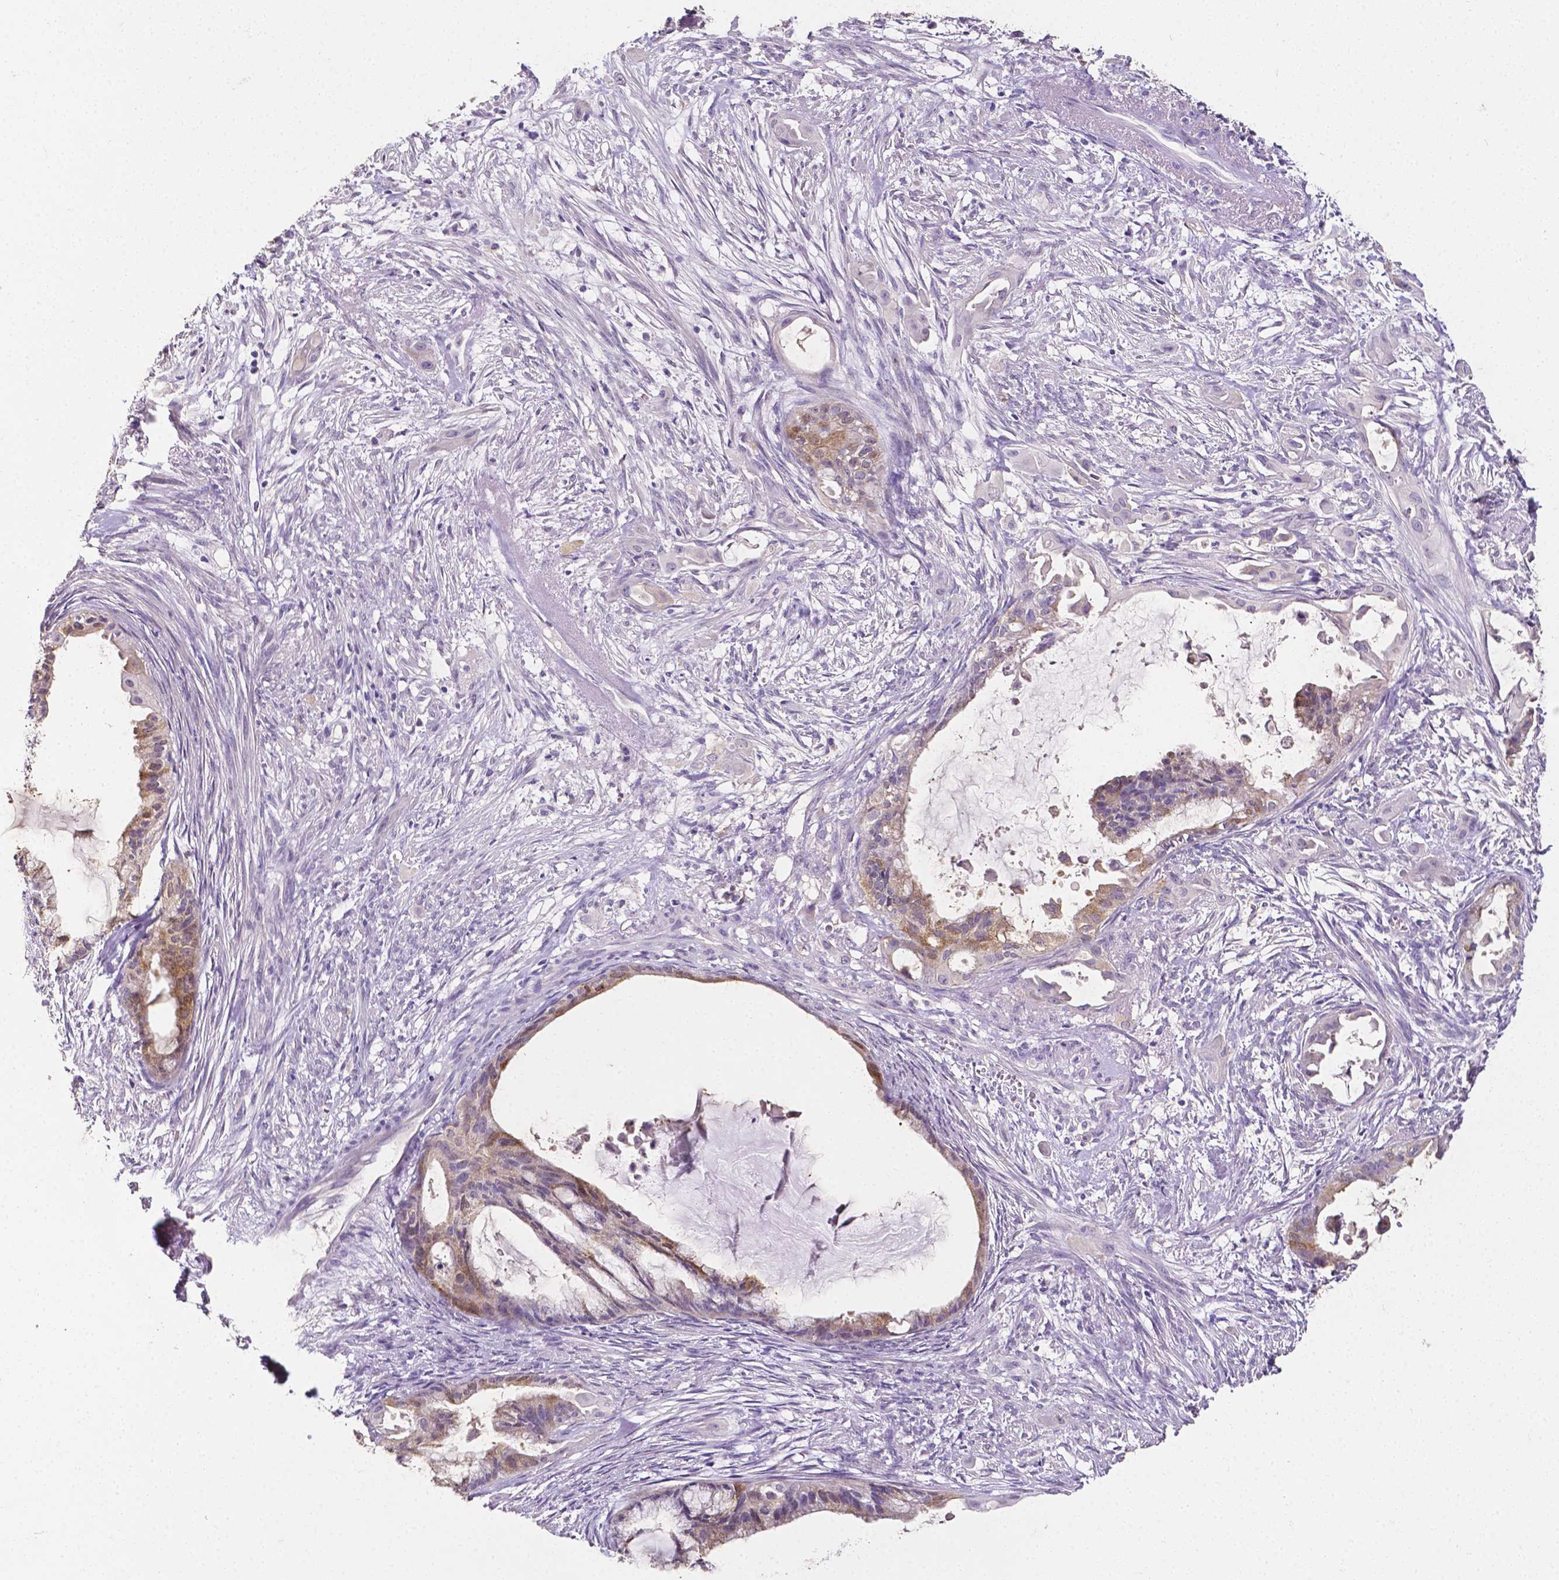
{"staining": {"intensity": "negative", "quantity": "none", "location": "none"}, "tissue": "endometrial cancer", "cell_type": "Tumor cells", "image_type": "cancer", "snomed": [{"axis": "morphology", "description": "Adenocarcinoma, NOS"}, {"axis": "topography", "description": "Endometrium"}], "caption": "Immunohistochemistry histopathology image of neoplastic tissue: adenocarcinoma (endometrial) stained with DAB reveals no significant protein expression in tumor cells. (IHC, brightfield microscopy, high magnification).", "gene": "PSAT1", "patient": {"sex": "female", "age": 86}}